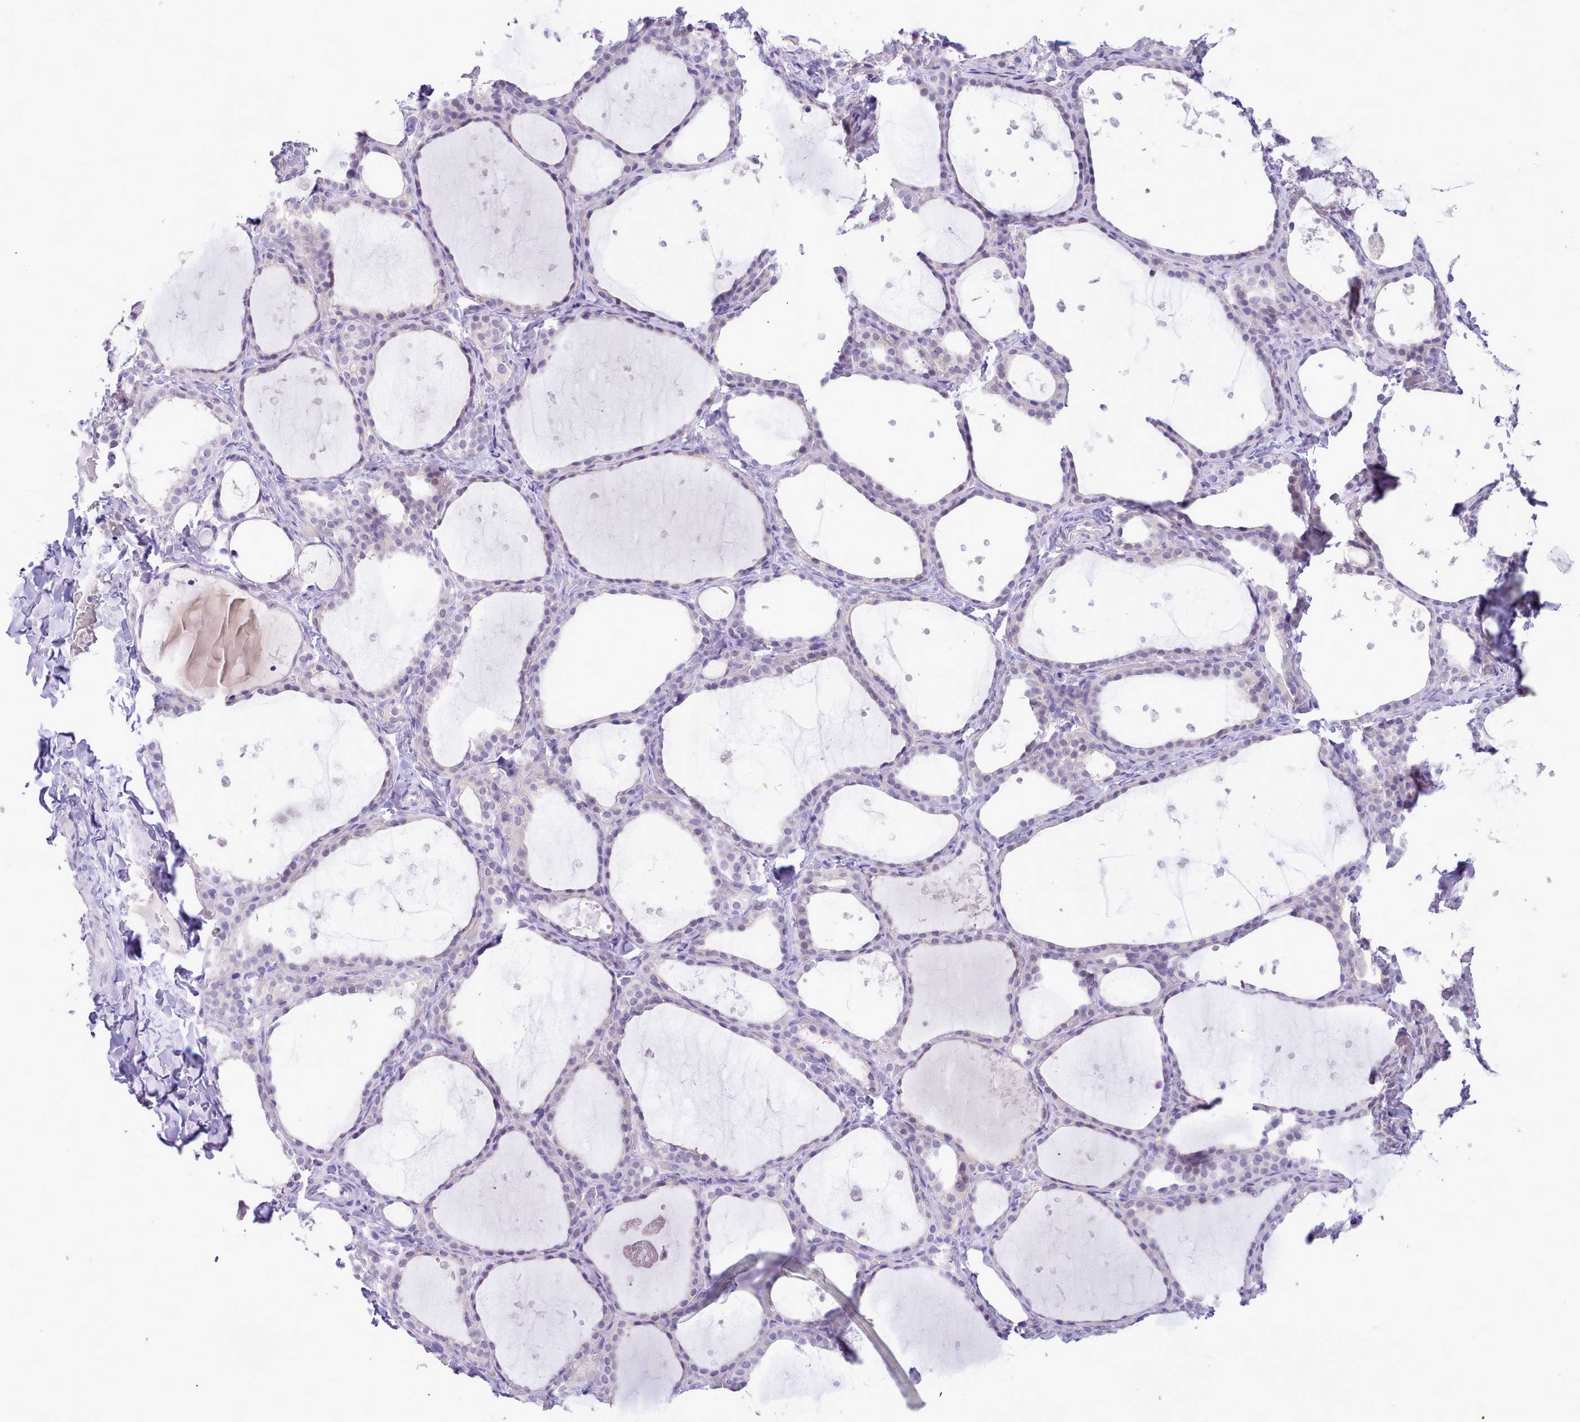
{"staining": {"intensity": "negative", "quantity": "none", "location": "none"}, "tissue": "thyroid gland", "cell_type": "Glandular cells", "image_type": "normal", "snomed": [{"axis": "morphology", "description": "Normal tissue, NOS"}, {"axis": "topography", "description": "Thyroid gland"}], "caption": "This photomicrograph is of benign thyroid gland stained with IHC to label a protein in brown with the nuclei are counter-stained blue. There is no staining in glandular cells. (DAB (3,3'-diaminobenzidine) immunohistochemistry visualized using brightfield microscopy, high magnification).", "gene": "LRRC37A2", "patient": {"sex": "female", "age": 44}}